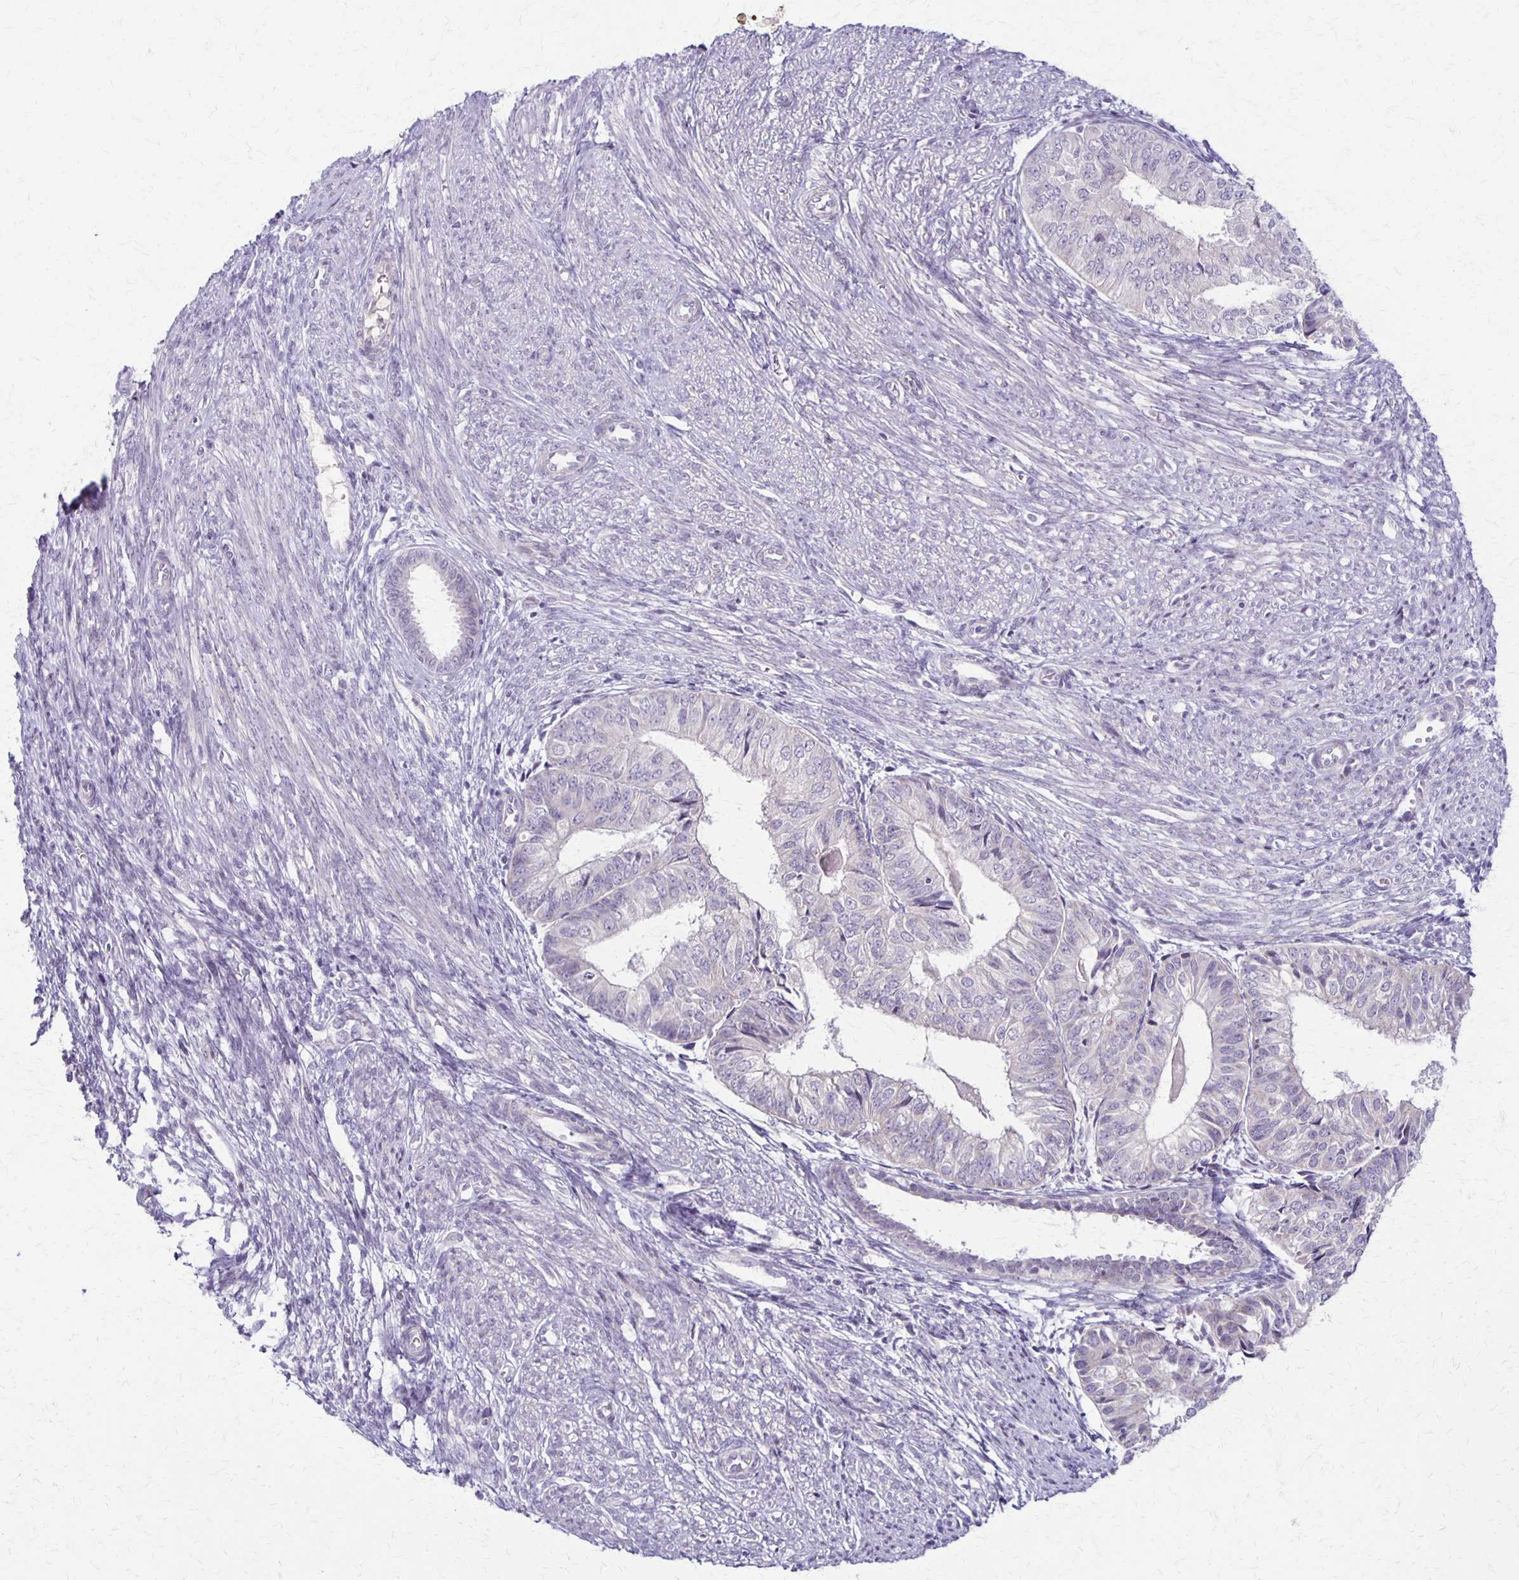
{"staining": {"intensity": "negative", "quantity": "none", "location": "none"}, "tissue": "endometrial cancer", "cell_type": "Tumor cells", "image_type": "cancer", "snomed": [{"axis": "morphology", "description": "Adenocarcinoma, NOS"}, {"axis": "topography", "description": "Endometrium"}], "caption": "Immunohistochemistry image of neoplastic tissue: endometrial cancer (adenocarcinoma) stained with DAB (3,3'-diaminobenzidine) reveals no significant protein expression in tumor cells. Nuclei are stained in blue.", "gene": "SLC35E2B", "patient": {"sex": "female", "age": 58}}